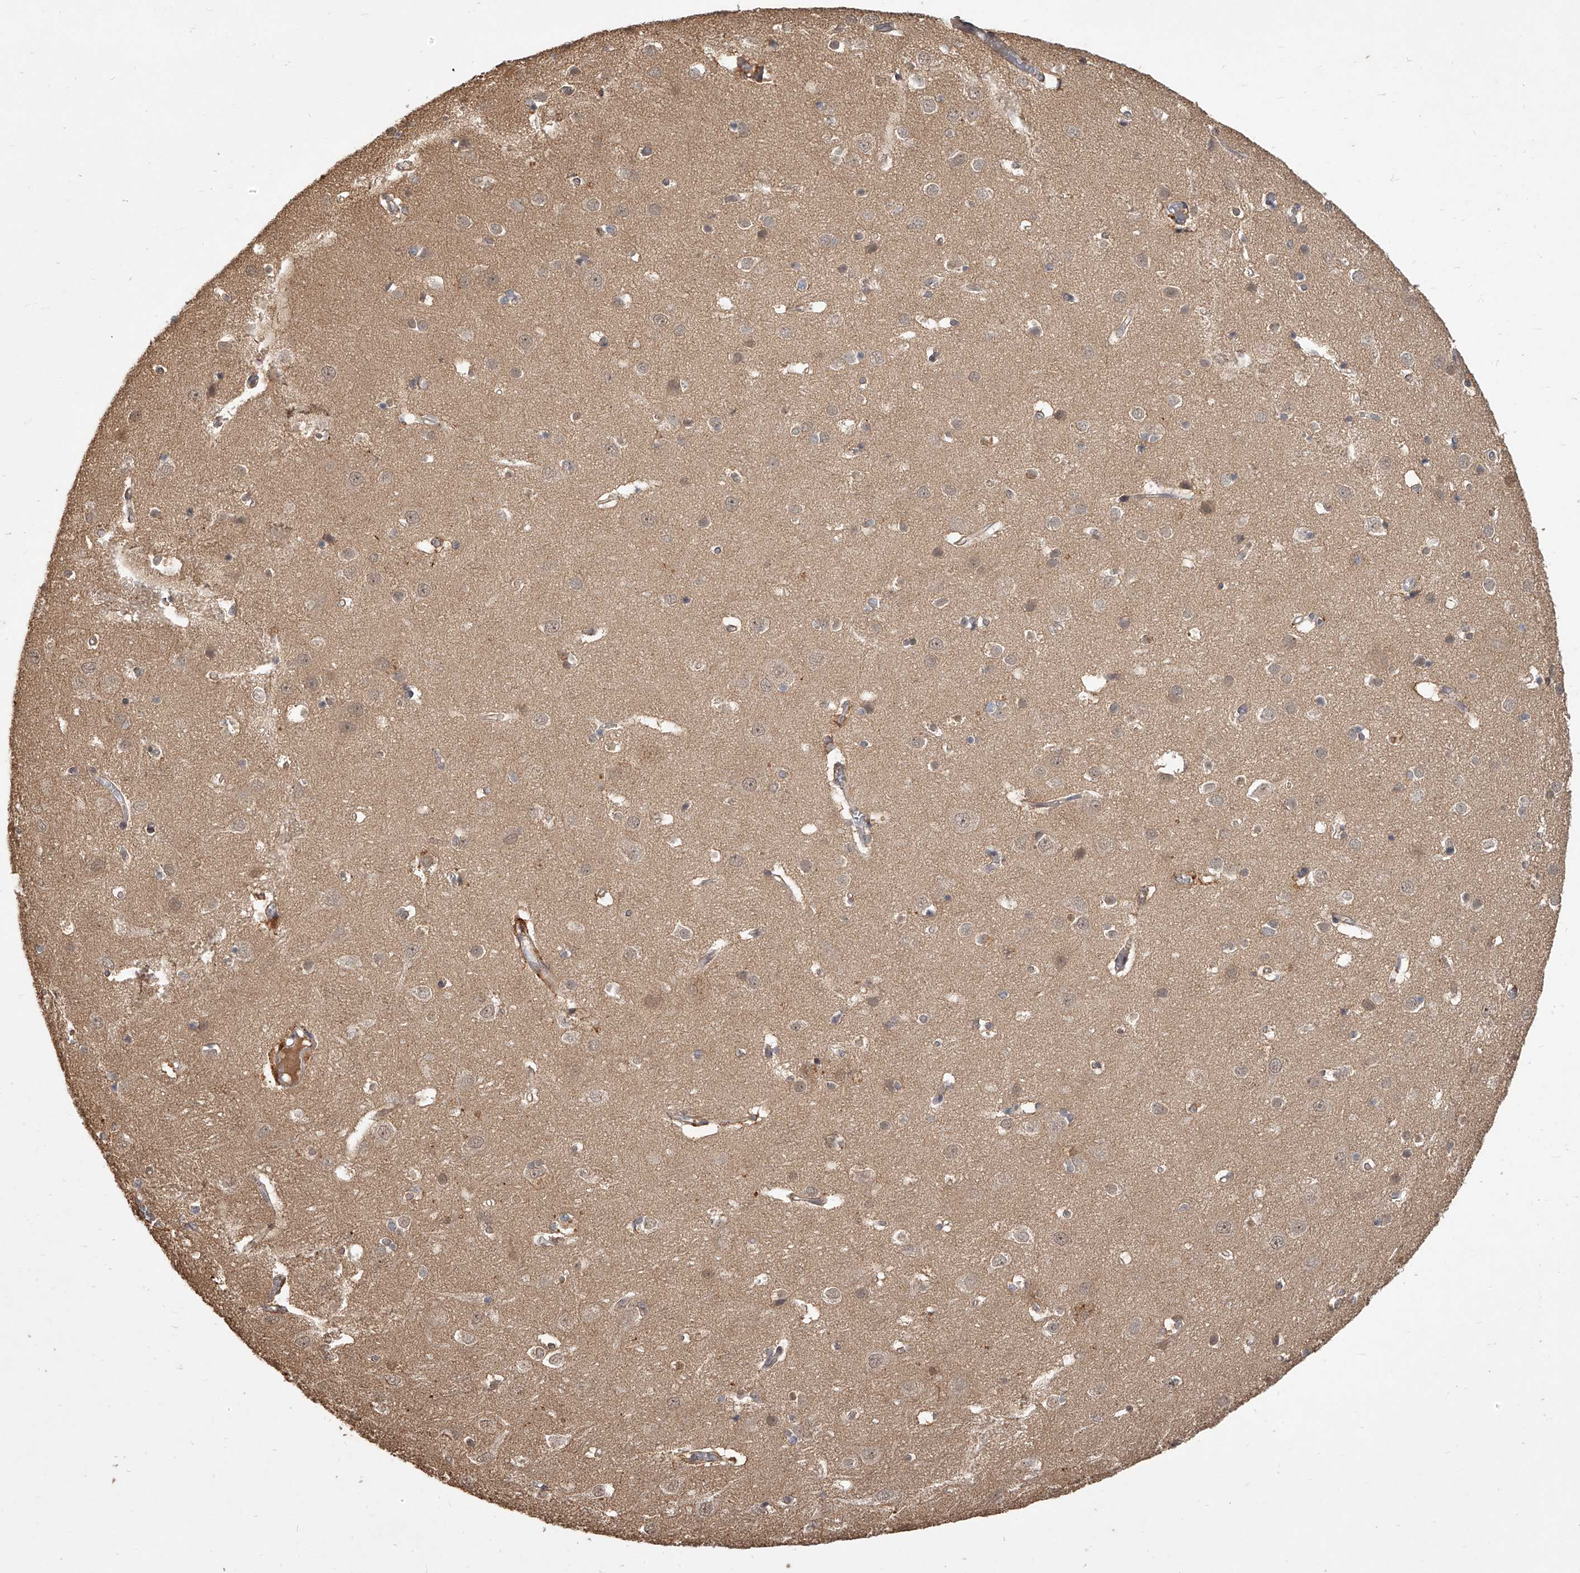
{"staining": {"intensity": "negative", "quantity": "none", "location": "none"}, "tissue": "cerebral cortex", "cell_type": "Endothelial cells", "image_type": "normal", "snomed": [{"axis": "morphology", "description": "Normal tissue, NOS"}, {"axis": "topography", "description": "Cerebral cortex"}], "caption": "A high-resolution histopathology image shows immunohistochemistry (IHC) staining of benign cerebral cortex, which reveals no significant staining in endothelial cells.", "gene": "SLC37A1", "patient": {"sex": "male", "age": 54}}